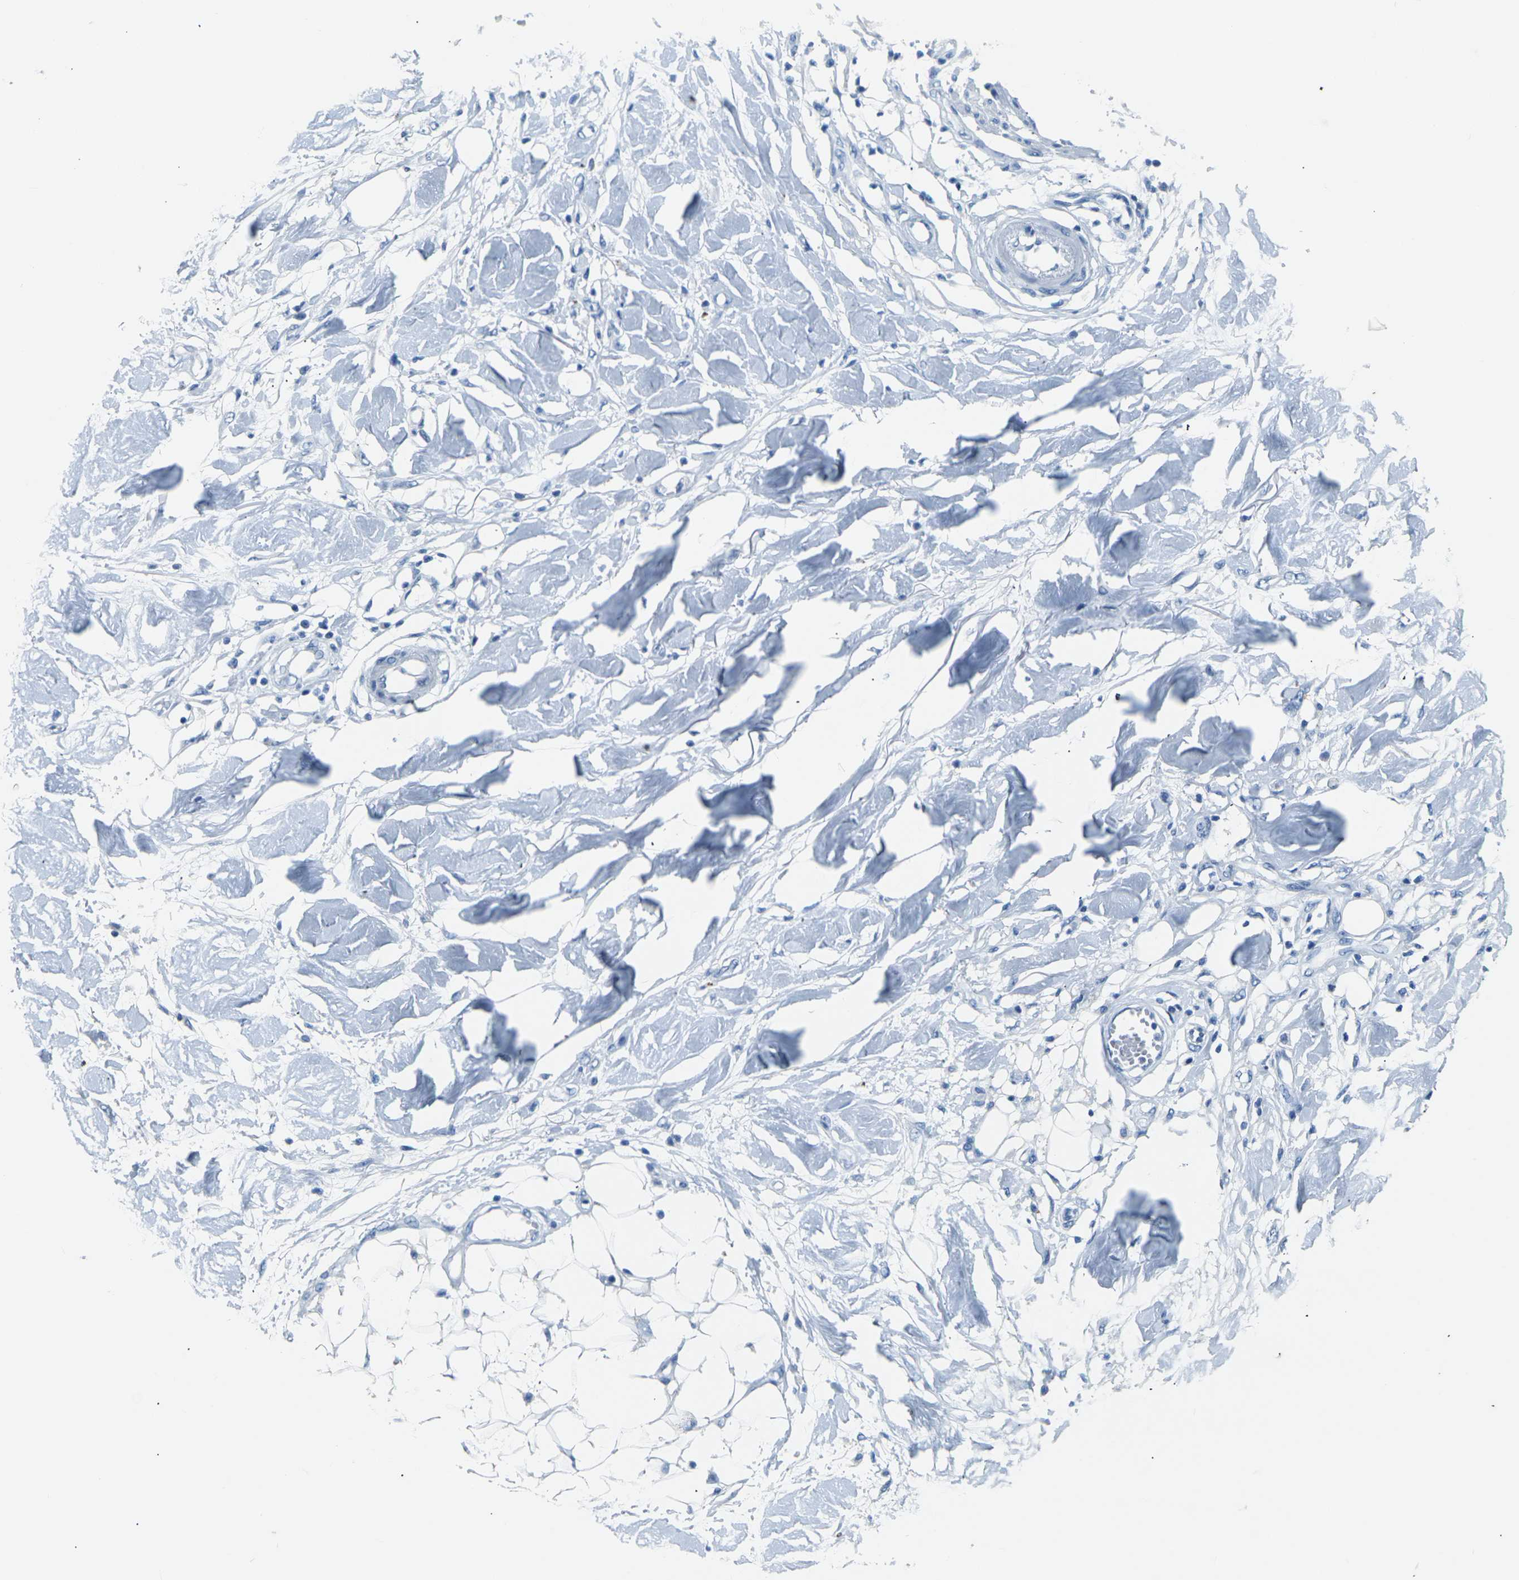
{"staining": {"intensity": "weak", "quantity": "<25%", "location": "cytoplasmic/membranous"}, "tissue": "adipose tissue", "cell_type": "Adipocytes", "image_type": "normal", "snomed": [{"axis": "morphology", "description": "Normal tissue, NOS"}, {"axis": "morphology", "description": "Squamous cell carcinoma, NOS"}, {"axis": "topography", "description": "Skin"}, {"axis": "topography", "description": "Peripheral nerve tissue"}], "caption": "Immunohistochemistry image of unremarkable human adipose tissue stained for a protein (brown), which reveals no expression in adipocytes.", "gene": "CLDN7", "patient": {"sex": "male", "age": 83}}